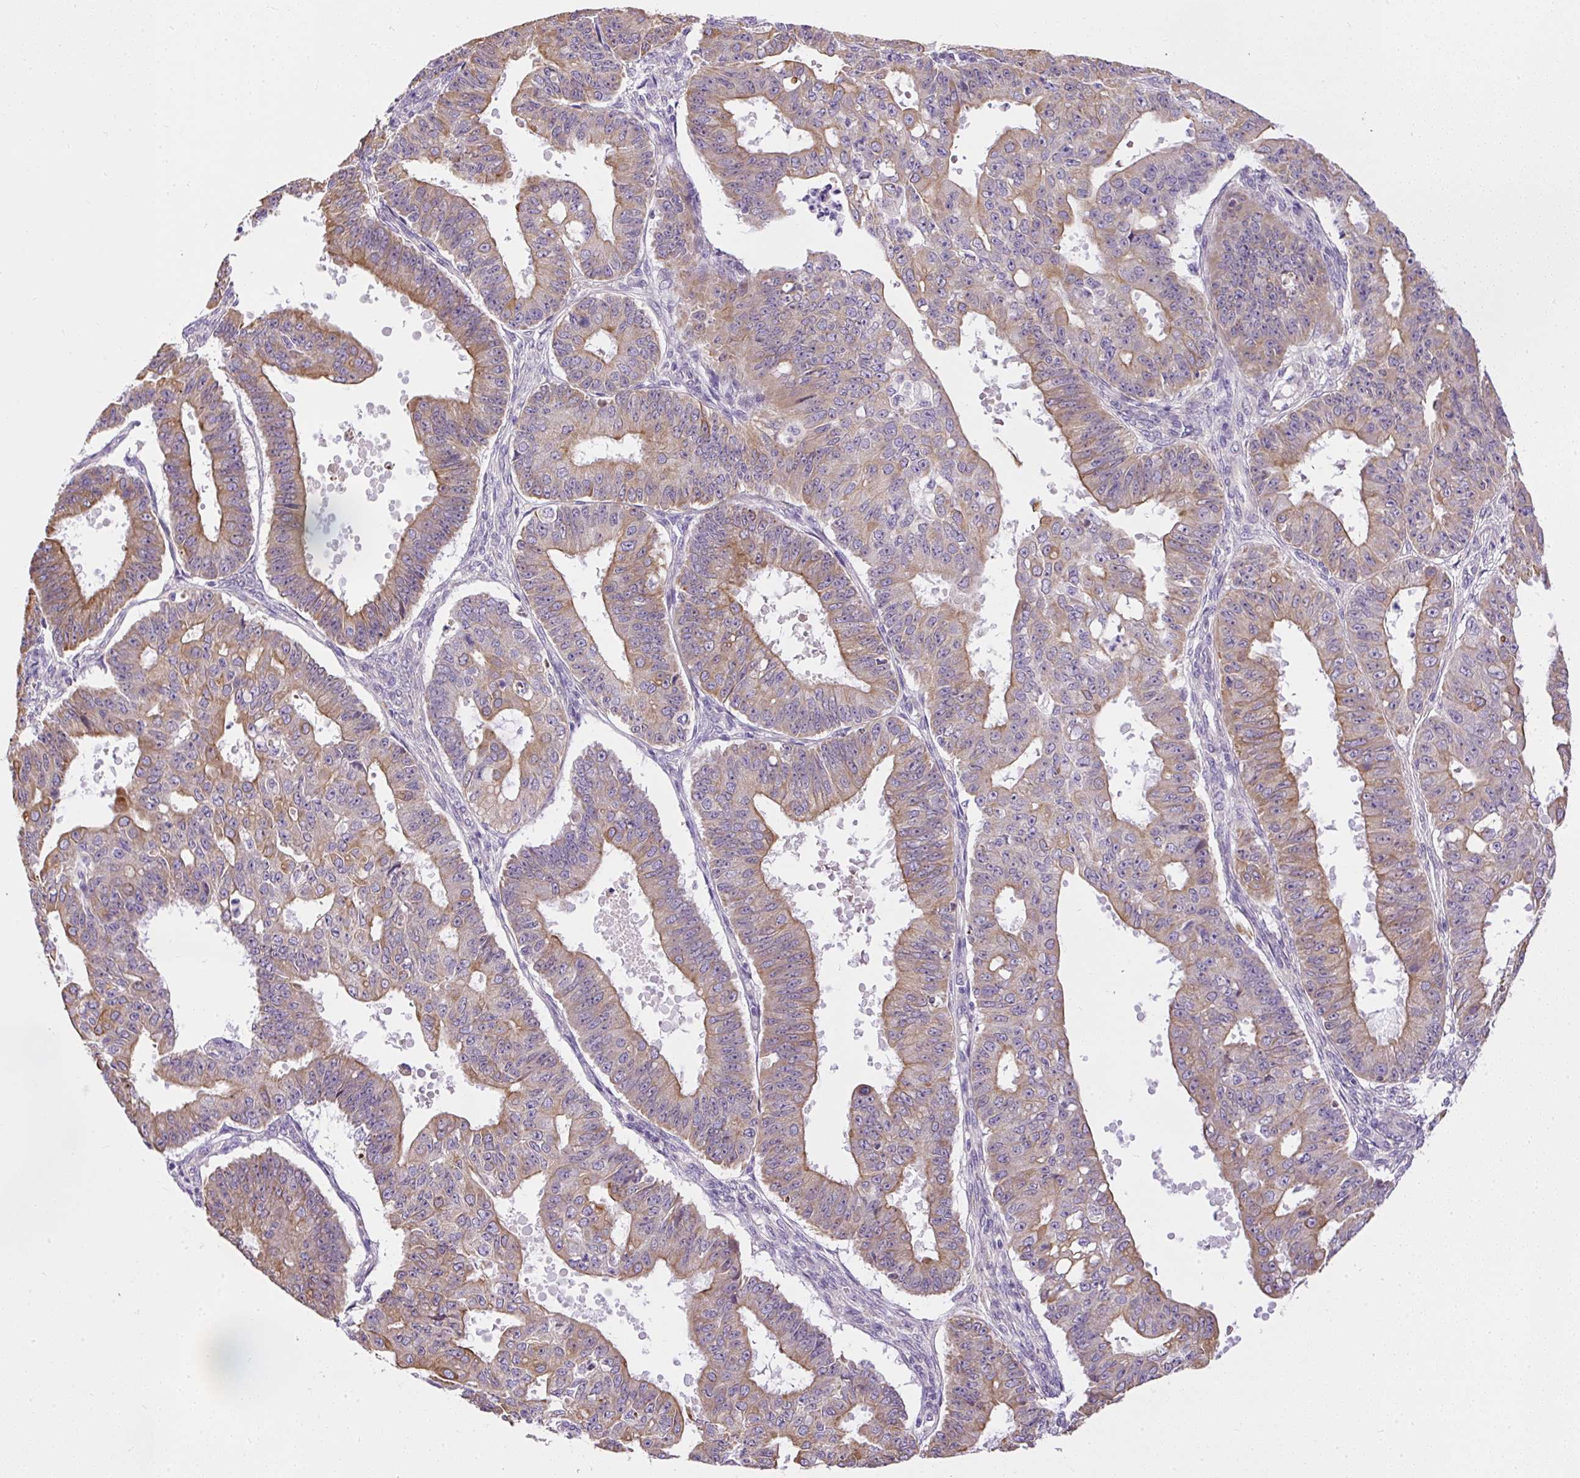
{"staining": {"intensity": "moderate", "quantity": "25%-75%", "location": "cytoplasmic/membranous"}, "tissue": "ovarian cancer", "cell_type": "Tumor cells", "image_type": "cancer", "snomed": [{"axis": "morphology", "description": "Carcinoma, endometroid"}, {"axis": "topography", "description": "Appendix"}, {"axis": "topography", "description": "Ovary"}], "caption": "Immunohistochemistry photomicrograph of ovarian endometroid carcinoma stained for a protein (brown), which reveals medium levels of moderate cytoplasmic/membranous staining in approximately 25%-75% of tumor cells.", "gene": "FAM149A", "patient": {"sex": "female", "age": 42}}